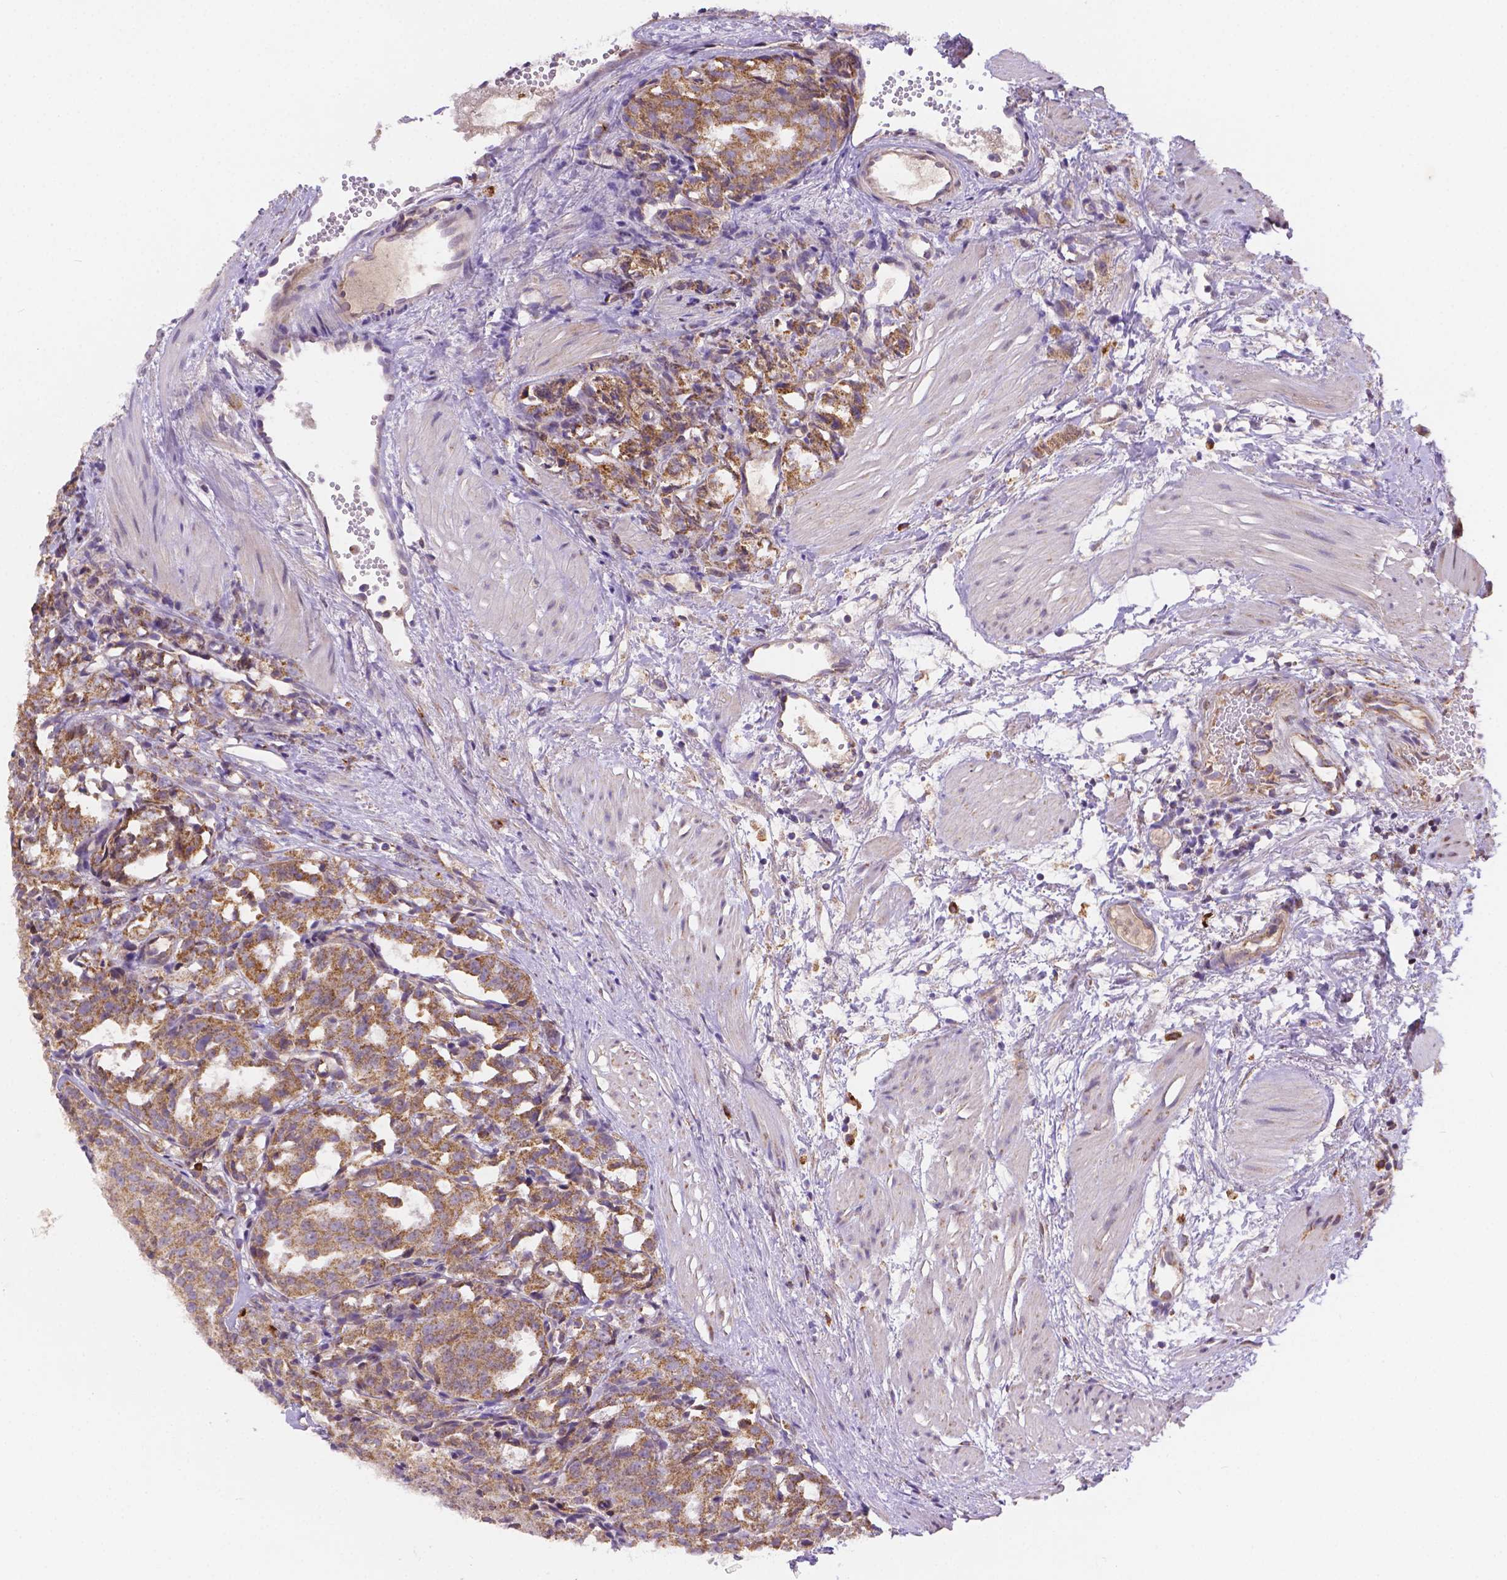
{"staining": {"intensity": "moderate", "quantity": ">75%", "location": "cytoplasmic/membranous"}, "tissue": "prostate cancer", "cell_type": "Tumor cells", "image_type": "cancer", "snomed": [{"axis": "morphology", "description": "Adenocarcinoma, High grade"}, {"axis": "topography", "description": "Prostate"}], "caption": "The immunohistochemical stain shows moderate cytoplasmic/membranous staining in tumor cells of high-grade adenocarcinoma (prostate) tissue.", "gene": "CYYR1", "patient": {"sex": "male", "age": 53}}